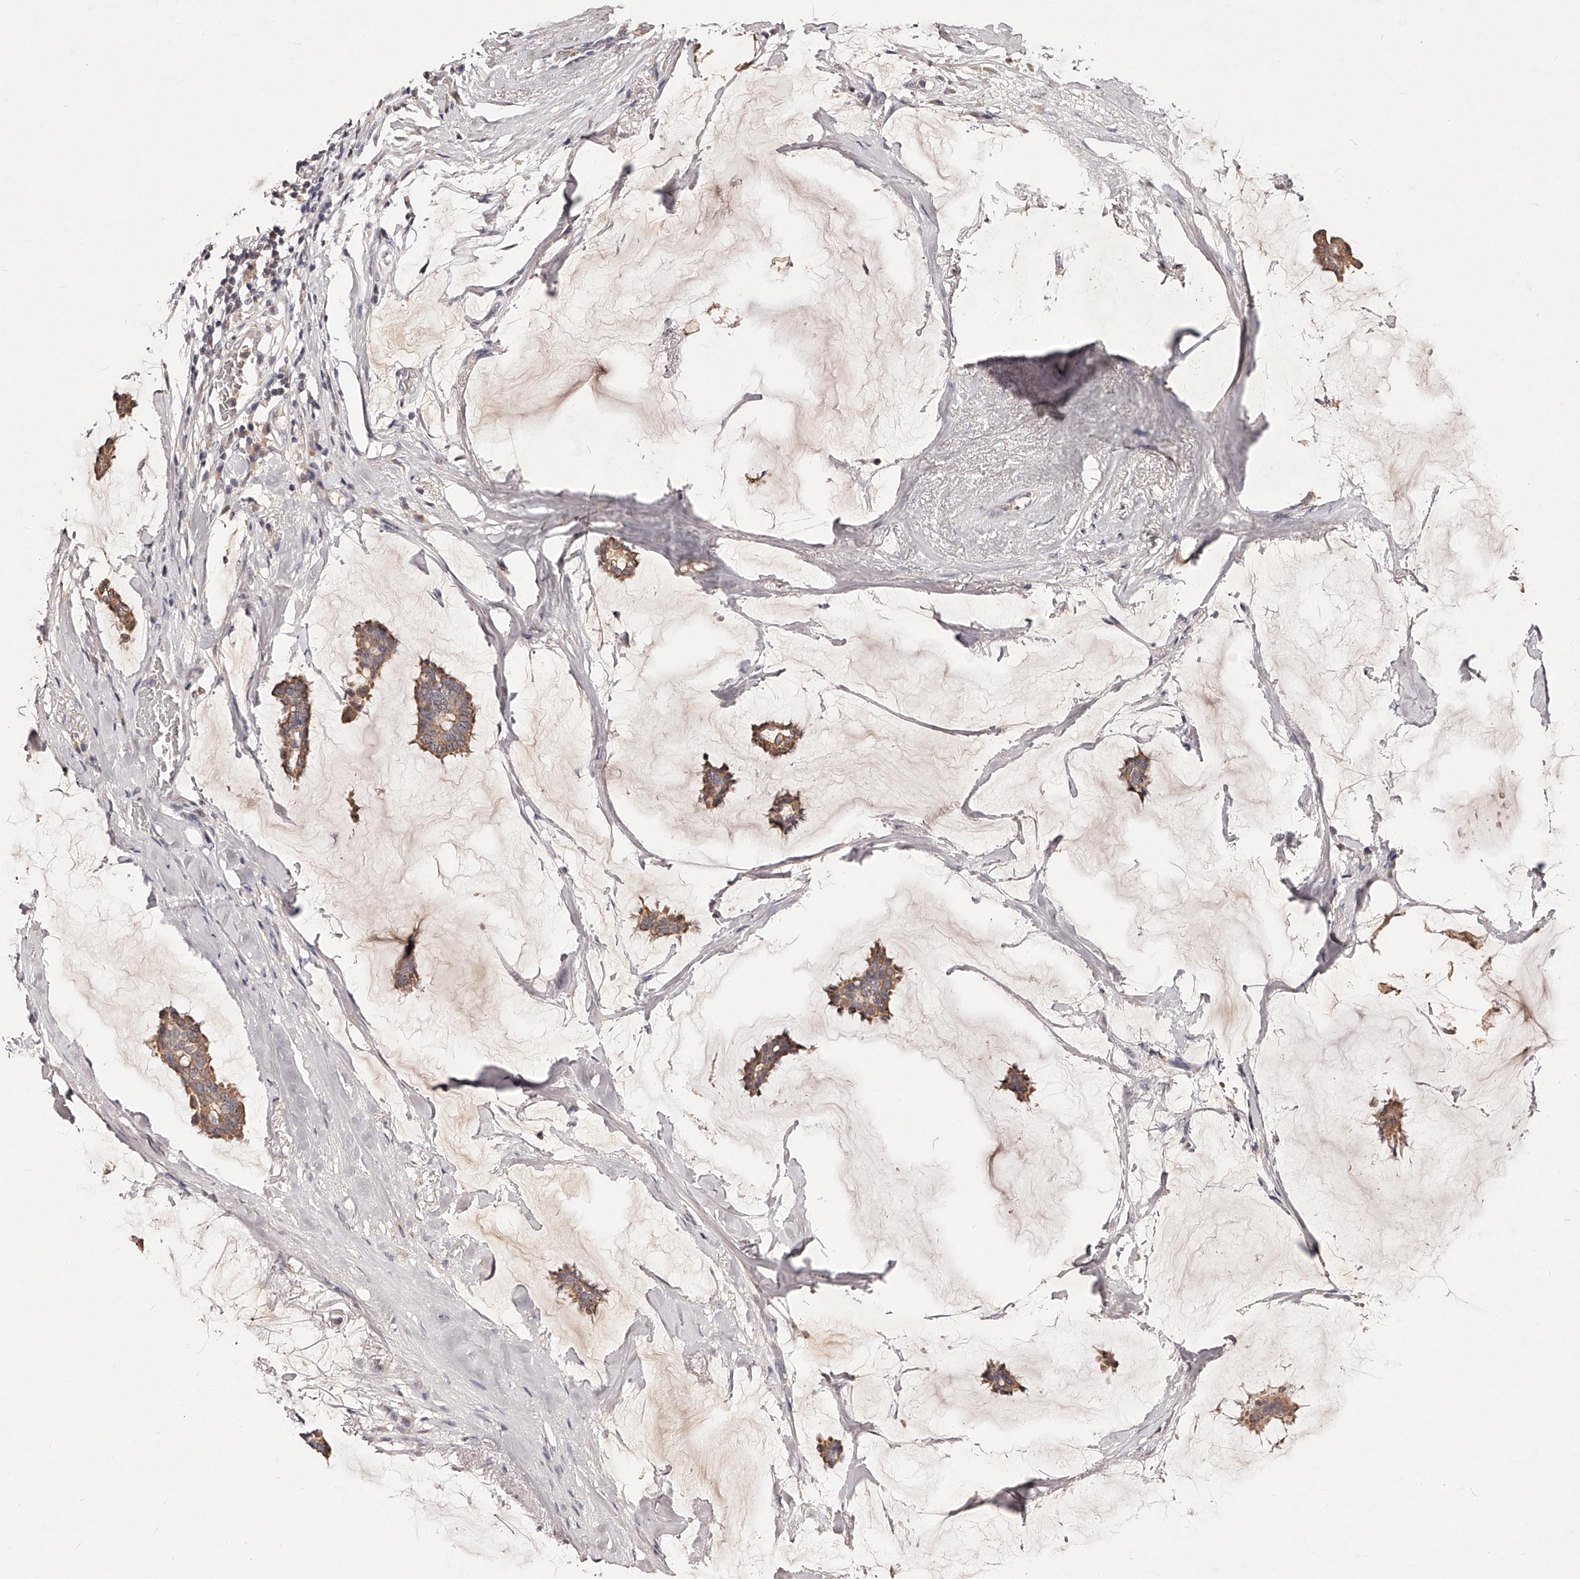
{"staining": {"intensity": "moderate", "quantity": ">75%", "location": "cytoplasmic/membranous"}, "tissue": "breast cancer", "cell_type": "Tumor cells", "image_type": "cancer", "snomed": [{"axis": "morphology", "description": "Duct carcinoma"}, {"axis": "topography", "description": "Breast"}], "caption": "Protein staining demonstrates moderate cytoplasmic/membranous positivity in about >75% of tumor cells in breast cancer.", "gene": "PHACTR1", "patient": {"sex": "female", "age": 93}}